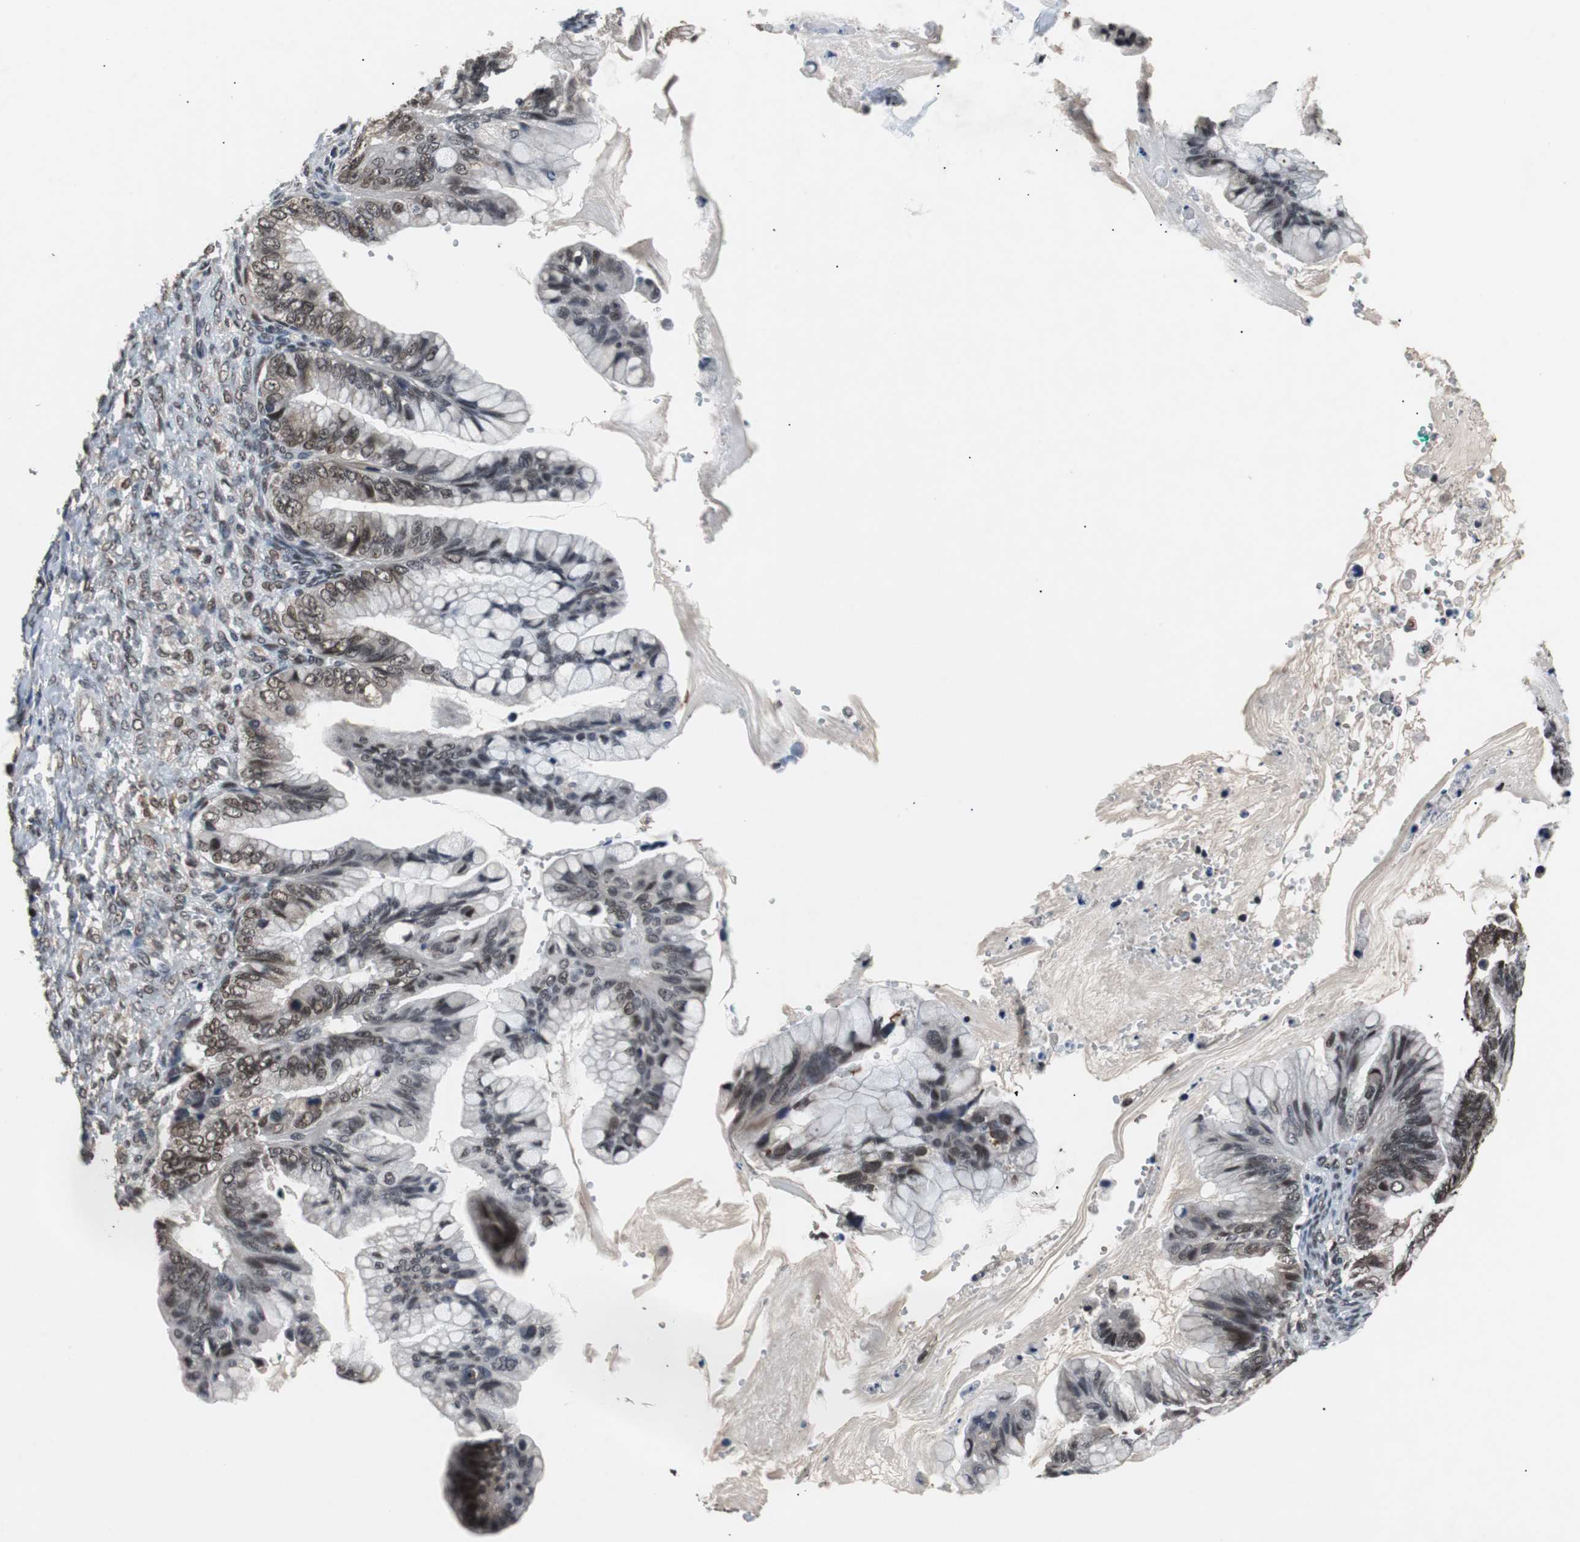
{"staining": {"intensity": "moderate", "quantity": "25%-75%", "location": "nuclear"}, "tissue": "ovarian cancer", "cell_type": "Tumor cells", "image_type": "cancer", "snomed": [{"axis": "morphology", "description": "Cystadenocarcinoma, mucinous, NOS"}, {"axis": "topography", "description": "Ovary"}], "caption": "The micrograph displays a brown stain indicating the presence of a protein in the nuclear of tumor cells in ovarian cancer (mucinous cystadenocarcinoma). The protein is stained brown, and the nuclei are stained in blue (DAB (3,3'-diaminobenzidine) IHC with brightfield microscopy, high magnification).", "gene": "USP28", "patient": {"sex": "female", "age": 36}}